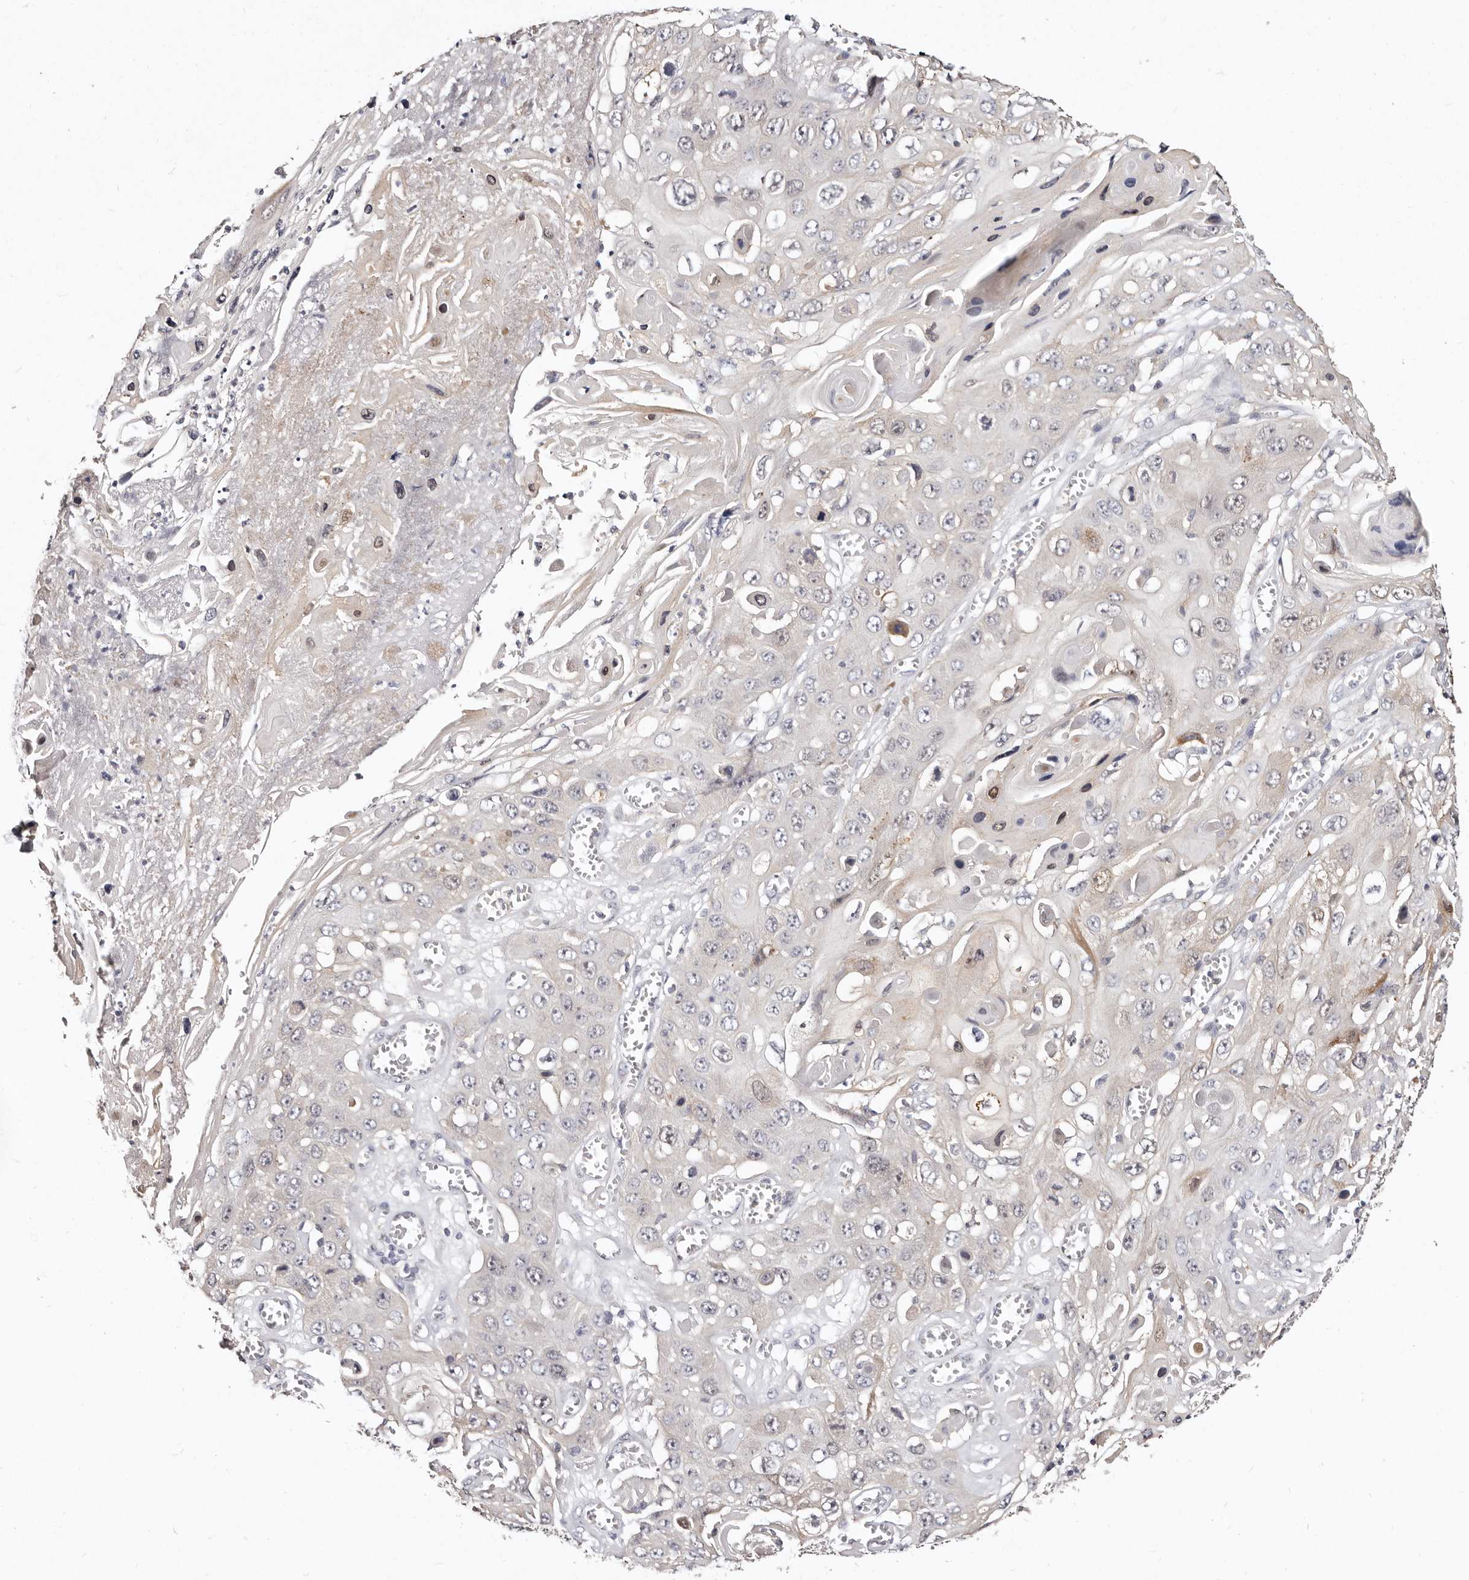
{"staining": {"intensity": "negative", "quantity": "none", "location": "none"}, "tissue": "skin cancer", "cell_type": "Tumor cells", "image_type": "cancer", "snomed": [{"axis": "morphology", "description": "Squamous cell carcinoma, NOS"}, {"axis": "topography", "description": "Skin"}], "caption": "Tumor cells show no significant protein positivity in skin squamous cell carcinoma.", "gene": "MRPS33", "patient": {"sex": "male", "age": 55}}